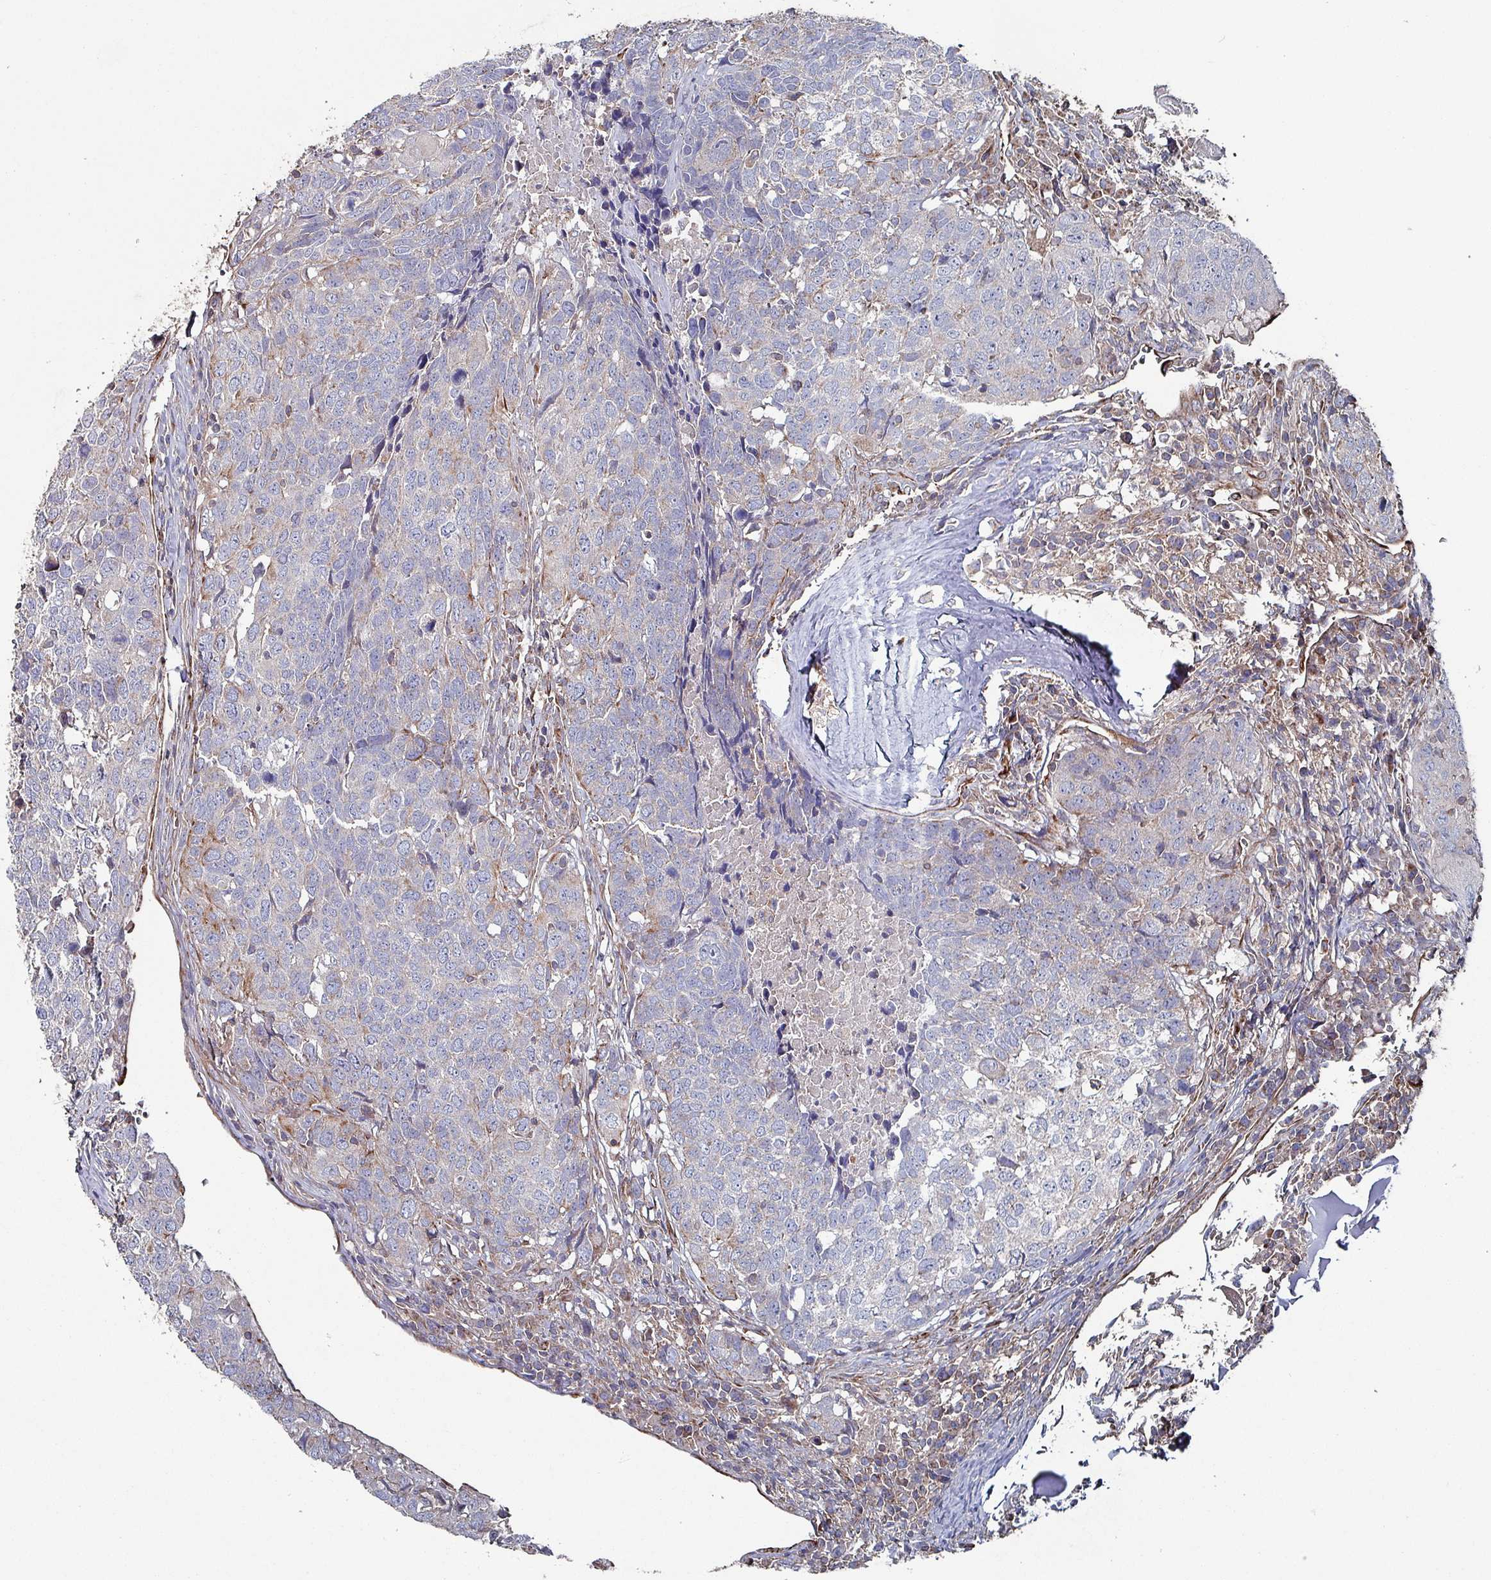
{"staining": {"intensity": "negative", "quantity": "none", "location": "none"}, "tissue": "head and neck cancer", "cell_type": "Tumor cells", "image_type": "cancer", "snomed": [{"axis": "morphology", "description": "Normal tissue, NOS"}, {"axis": "morphology", "description": "Squamous cell carcinoma, NOS"}, {"axis": "topography", "description": "Skeletal muscle"}, {"axis": "topography", "description": "Vascular tissue"}, {"axis": "topography", "description": "Peripheral nerve tissue"}, {"axis": "topography", "description": "Head-Neck"}], "caption": "The immunohistochemistry (IHC) micrograph has no significant positivity in tumor cells of squamous cell carcinoma (head and neck) tissue.", "gene": "ANO10", "patient": {"sex": "male", "age": 66}}